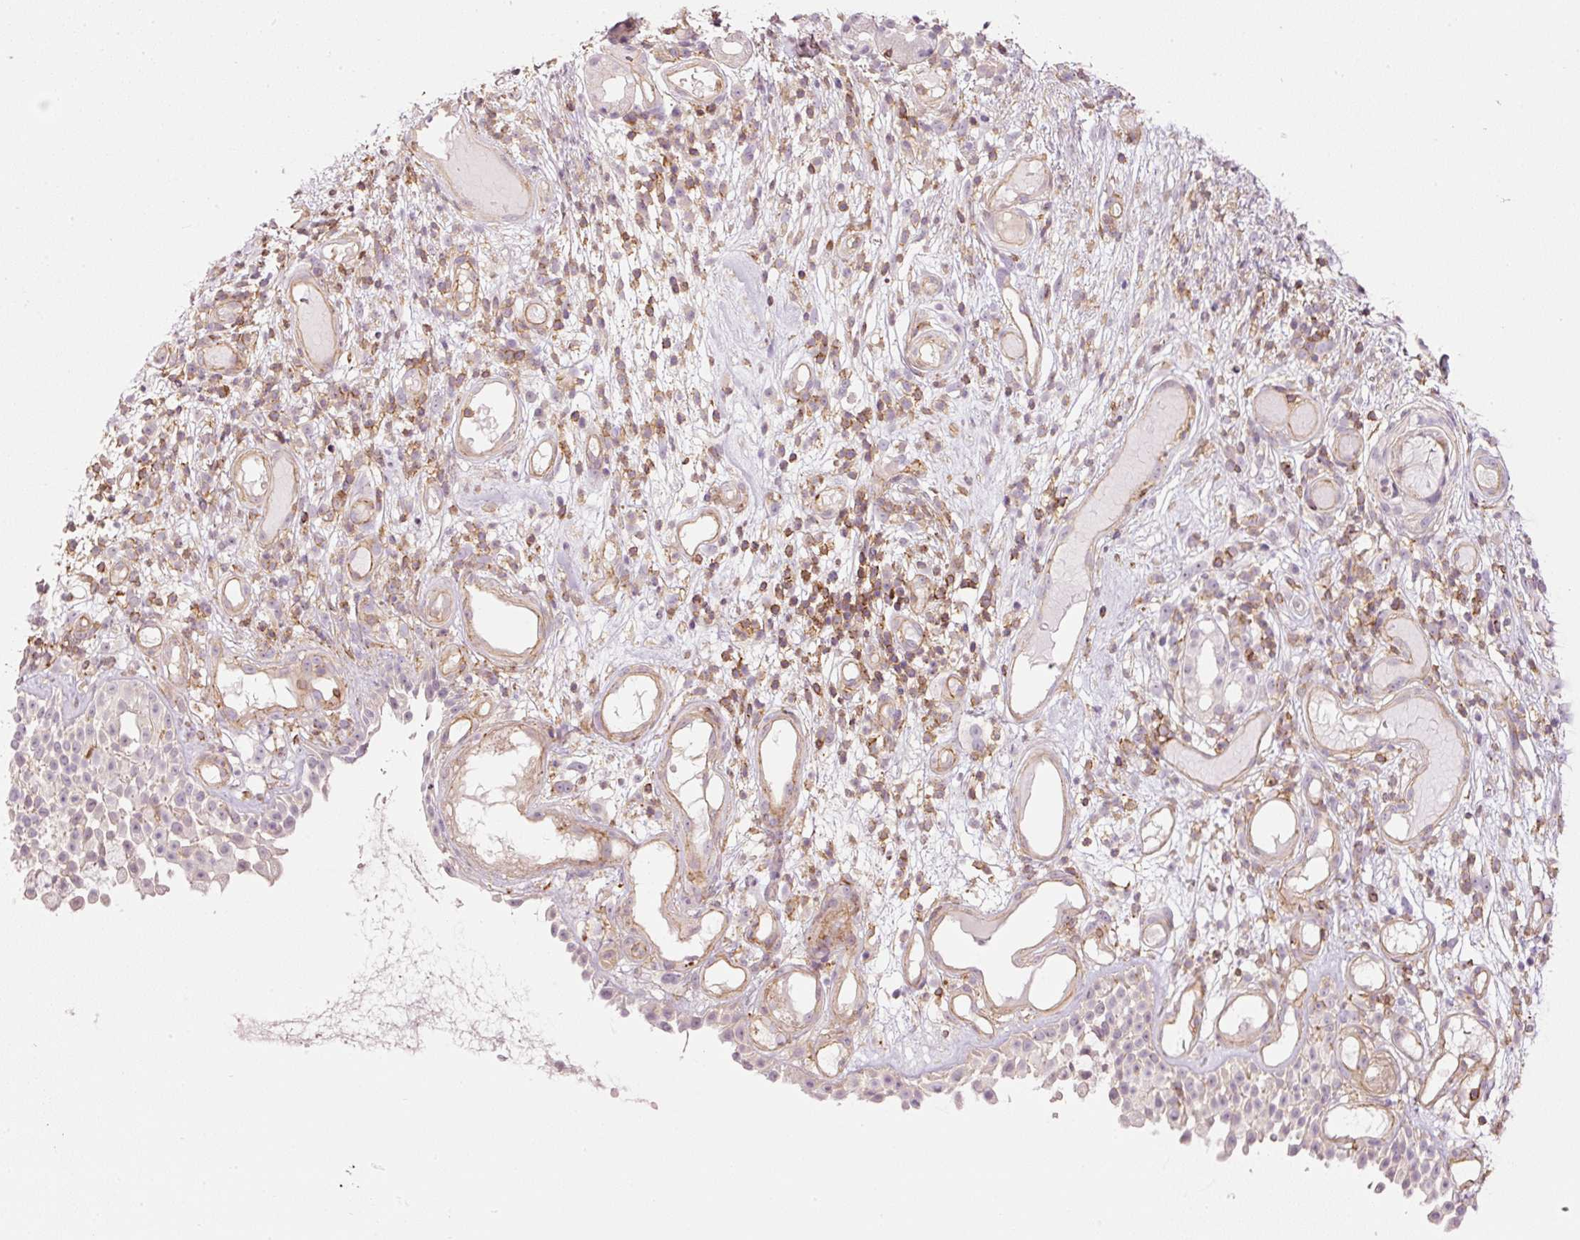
{"staining": {"intensity": "negative", "quantity": "none", "location": "none"}, "tissue": "nasopharynx", "cell_type": "Respiratory epithelial cells", "image_type": "normal", "snomed": [{"axis": "morphology", "description": "Normal tissue, NOS"}, {"axis": "morphology", "description": "Inflammation, NOS"}, {"axis": "topography", "description": "Nasopharynx"}], "caption": "Protein analysis of normal nasopharynx displays no significant staining in respiratory epithelial cells. The staining is performed using DAB brown chromogen with nuclei counter-stained in using hematoxylin.", "gene": "SIPA1", "patient": {"sex": "male", "age": 54}}